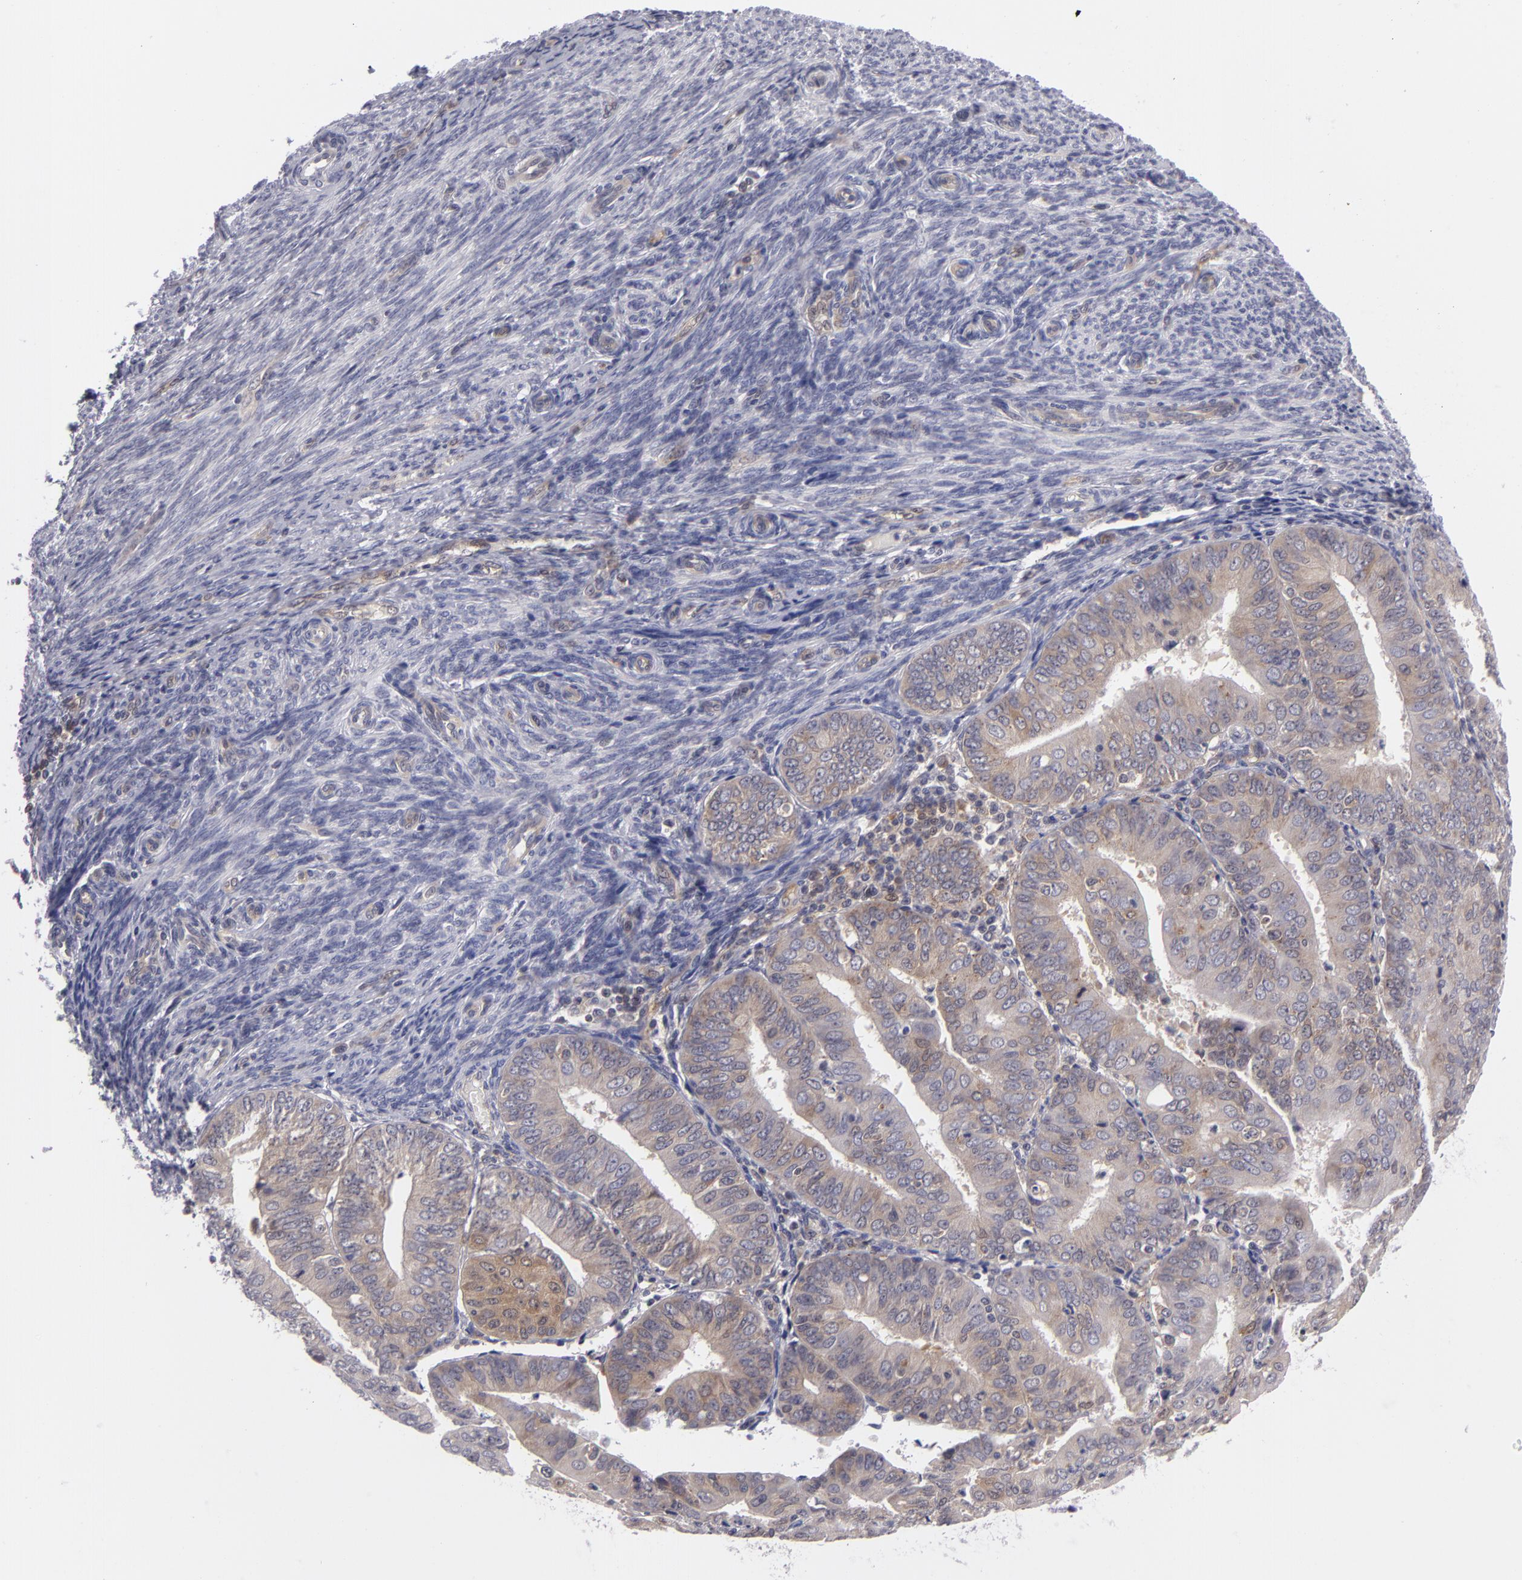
{"staining": {"intensity": "weak", "quantity": "25%-75%", "location": "cytoplasmic/membranous"}, "tissue": "endometrial cancer", "cell_type": "Tumor cells", "image_type": "cancer", "snomed": [{"axis": "morphology", "description": "Adenocarcinoma, NOS"}, {"axis": "topography", "description": "Endometrium"}], "caption": "Brown immunohistochemical staining in human endometrial cancer (adenocarcinoma) reveals weak cytoplasmic/membranous positivity in approximately 25%-75% of tumor cells.", "gene": "BCL10", "patient": {"sex": "female", "age": 79}}